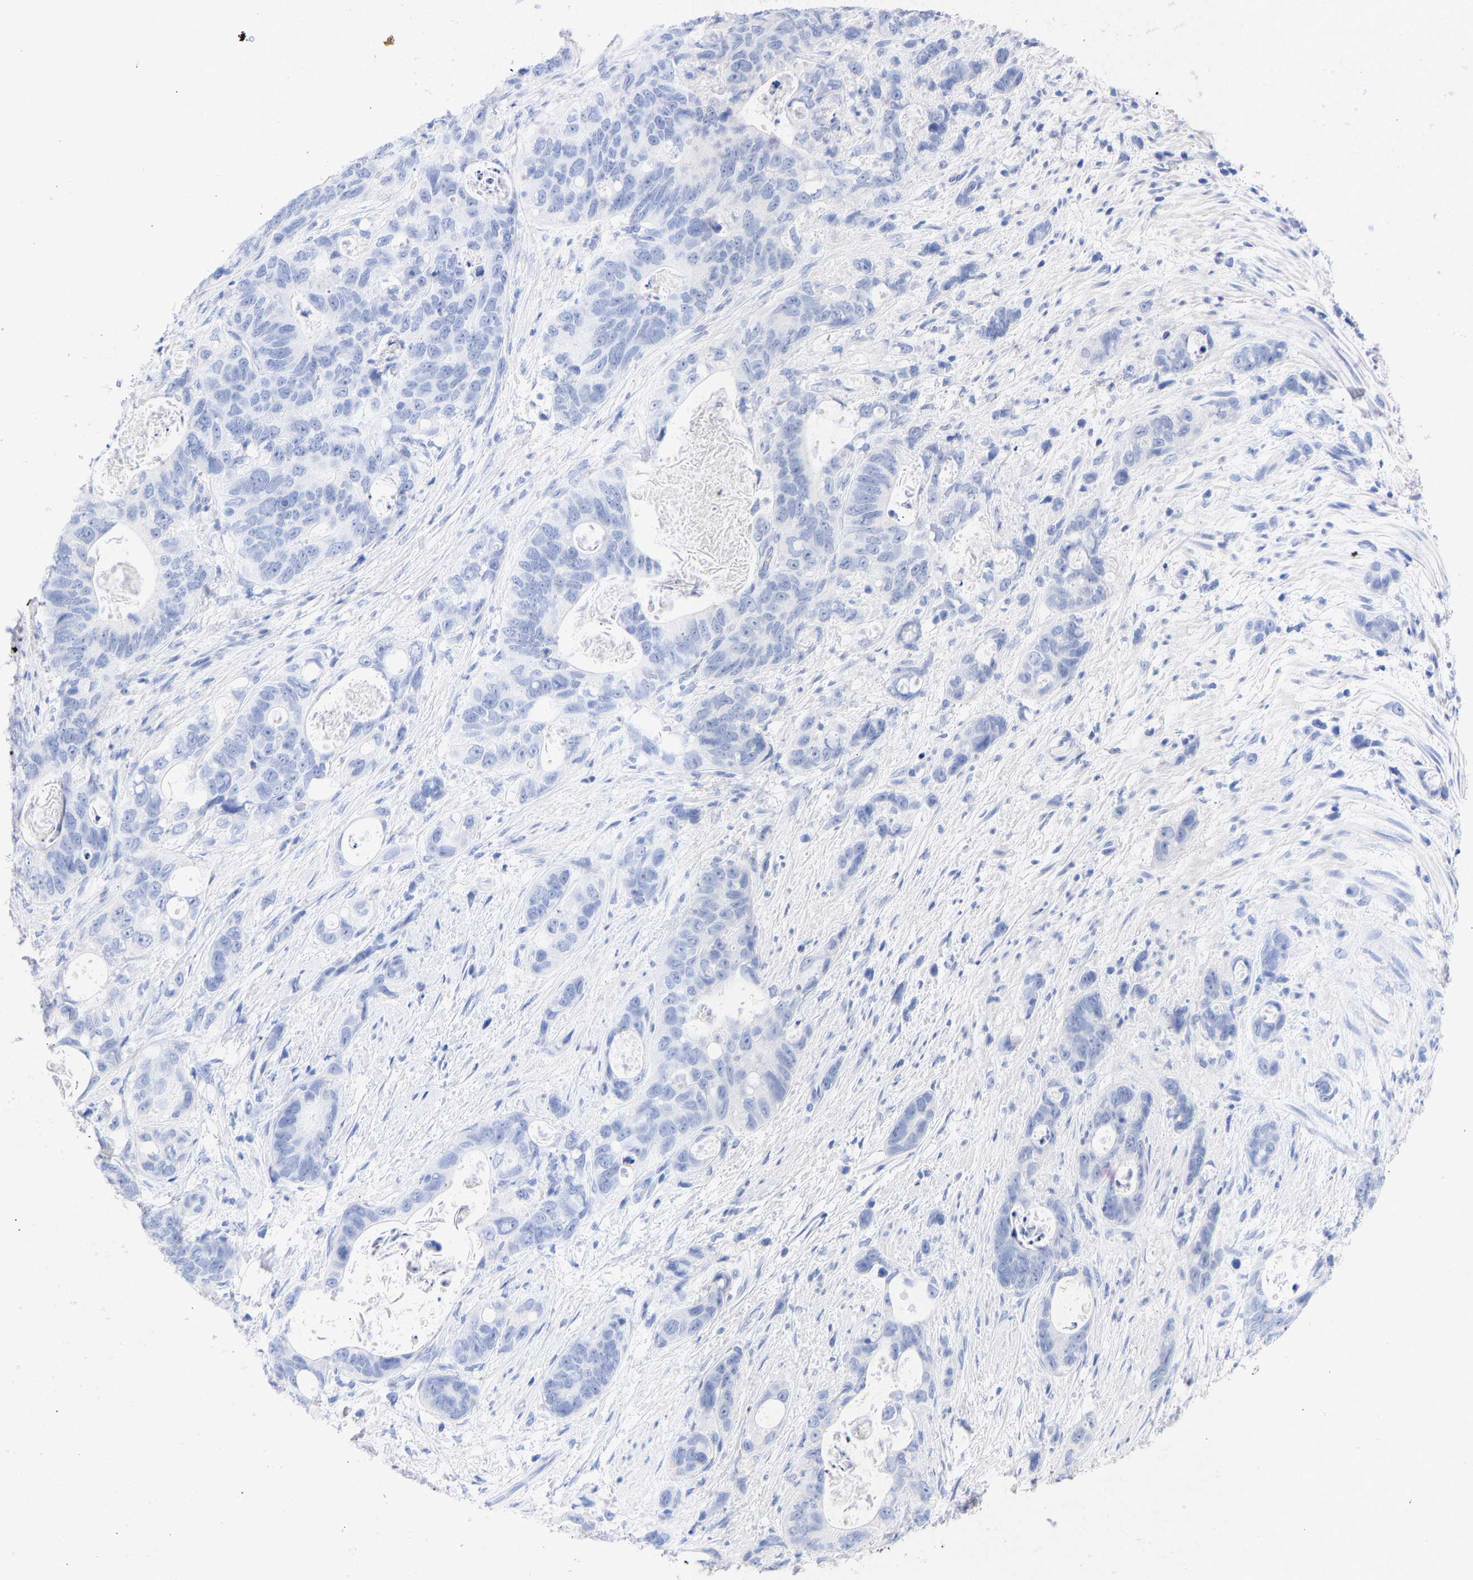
{"staining": {"intensity": "negative", "quantity": "none", "location": "none"}, "tissue": "stomach cancer", "cell_type": "Tumor cells", "image_type": "cancer", "snomed": [{"axis": "morphology", "description": "Normal tissue, NOS"}, {"axis": "morphology", "description": "Adenocarcinoma, NOS"}, {"axis": "topography", "description": "Stomach"}], "caption": "This image is of stomach adenocarcinoma stained with immunohistochemistry to label a protein in brown with the nuclei are counter-stained blue. There is no staining in tumor cells.", "gene": "KRT1", "patient": {"sex": "female", "age": 89}}